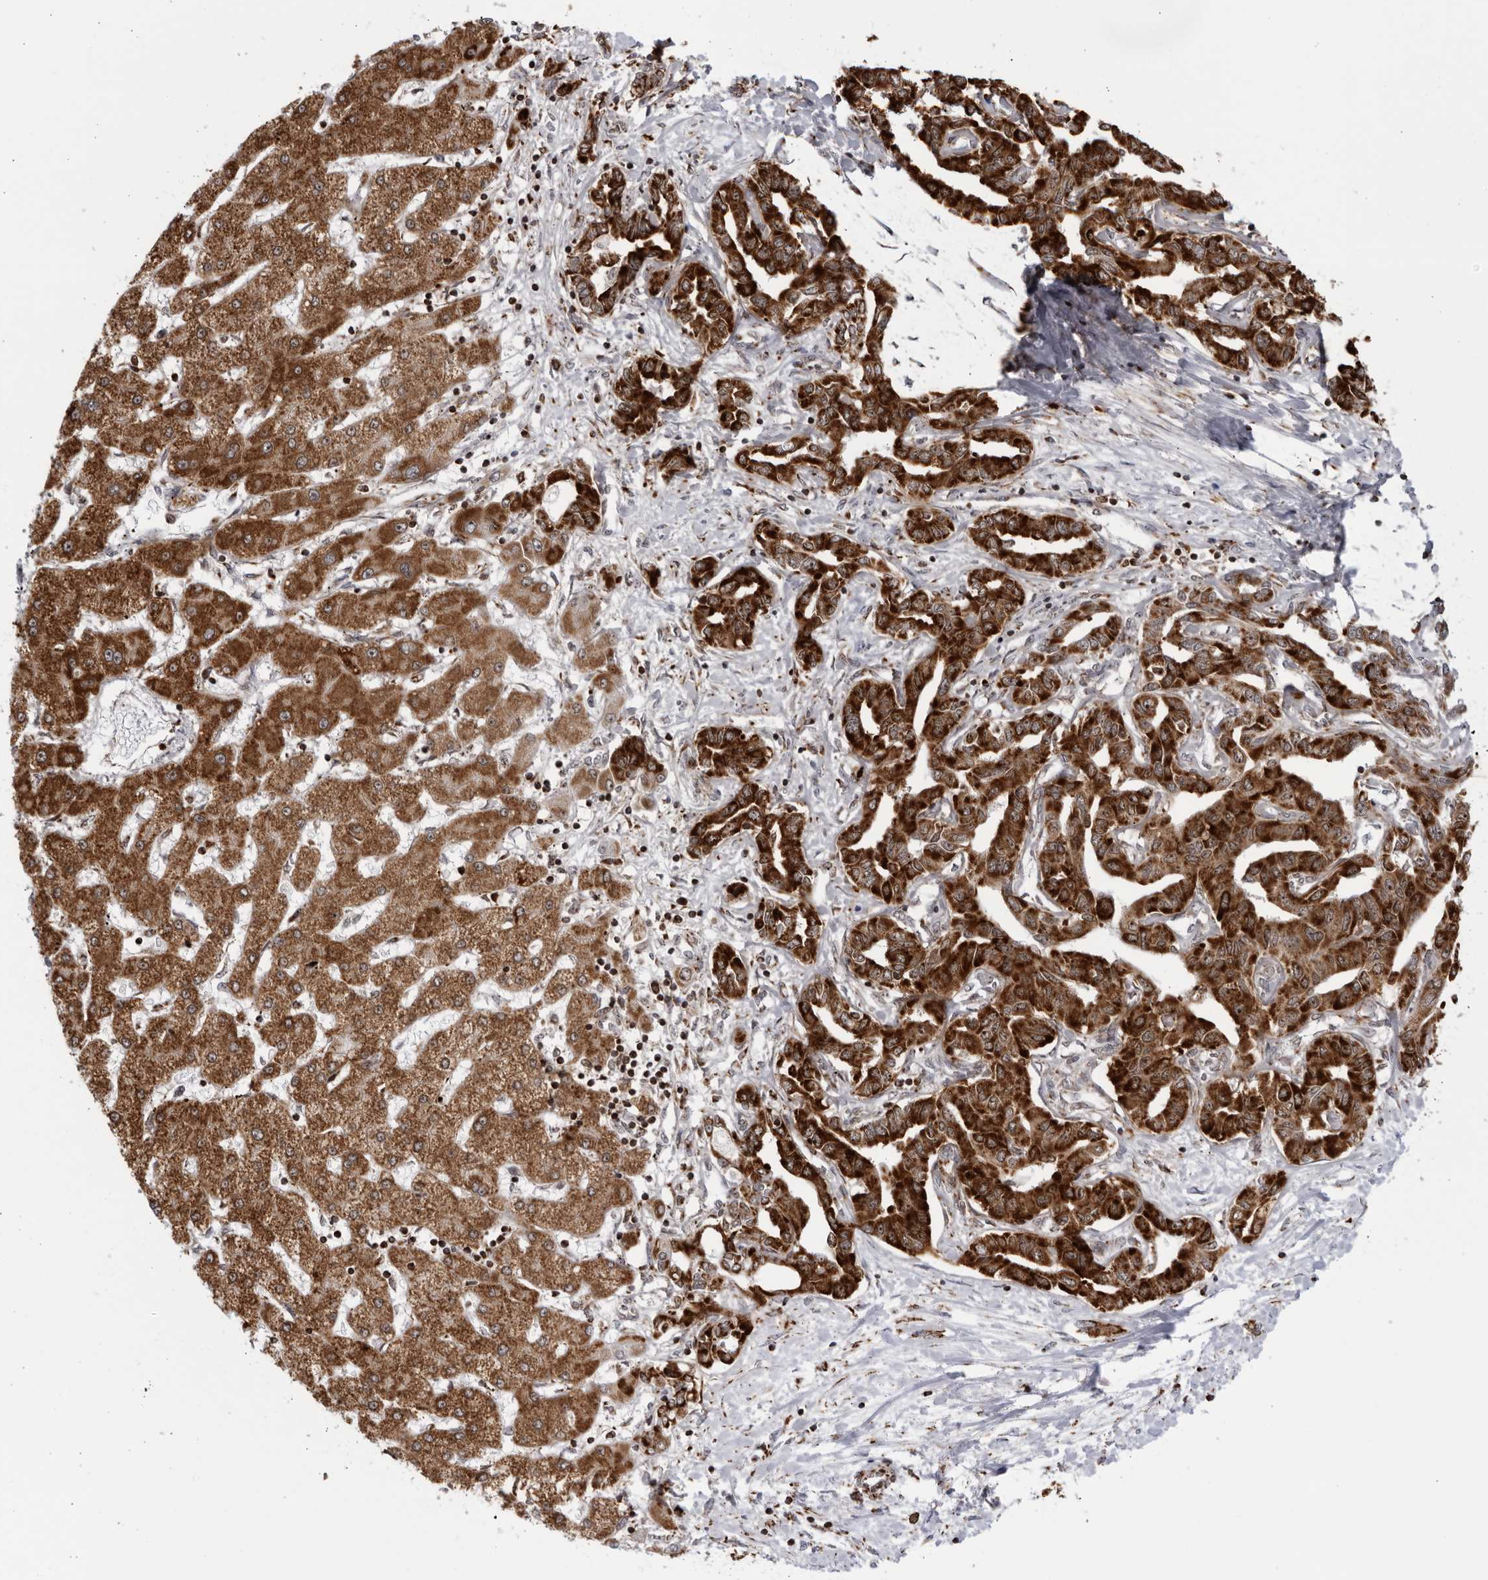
{"staining": {"intensity": "strong", "quantity": ">75%", "location": "cytoplasmic/membranous"}, "tissue": "liver cancer", "cell_type": "Tumor cells", "image_type": "cancer", "snomed": [{"axis": "morphology", "description": "Cholangiocarcinoma"}, {"axis": "topography", "description": "Liver"}], "caption": "A brown stain highlights strong cytoplasmic/membranous expression of a protein in human liver cholangiocarcinoma tumor cells.", "gene": "RBM34", "patient": {"sex": "male", "age": 59}}